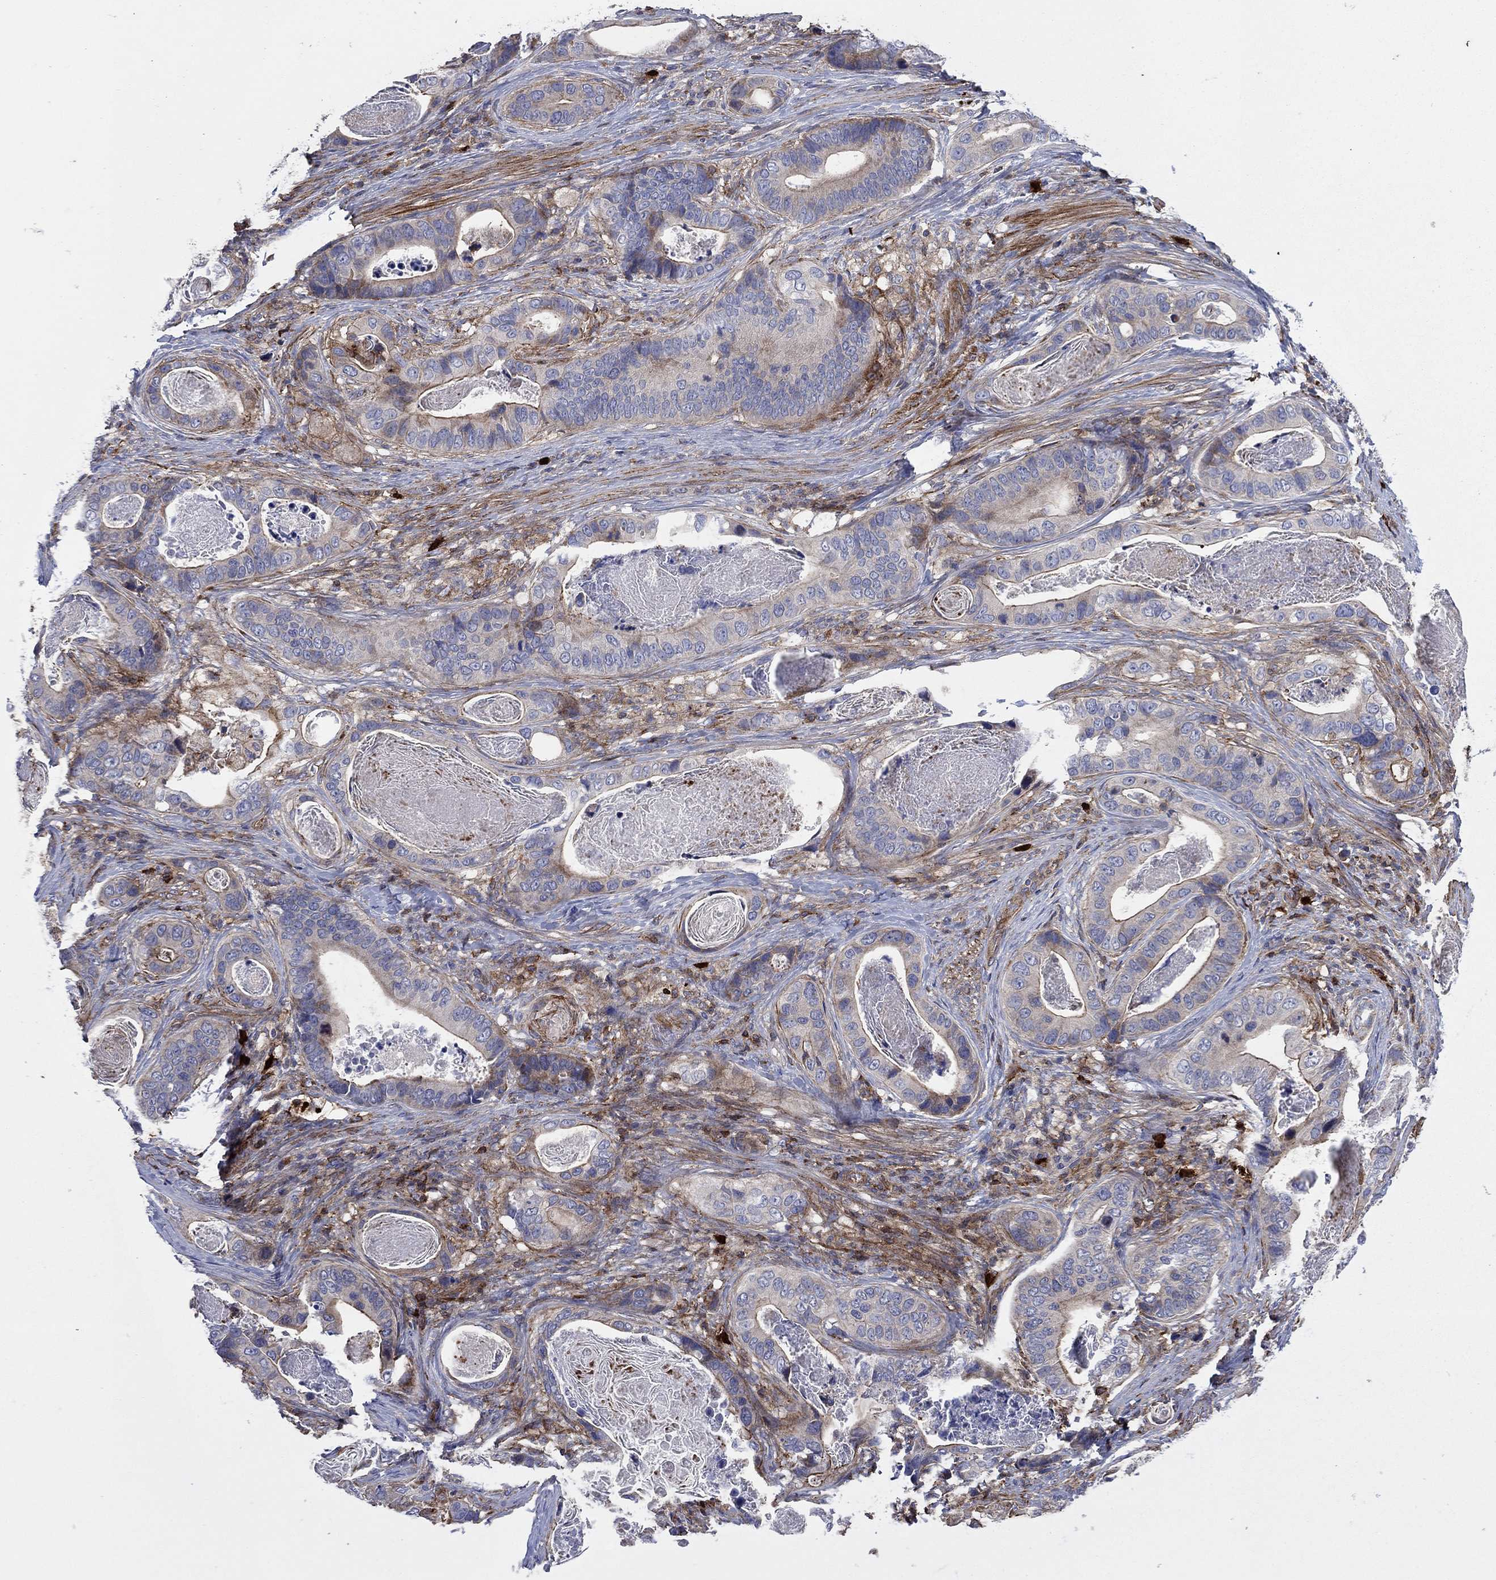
{"staining": {"intensity": "strong", "quantity": "<25%", "location": "cytoplasmic/membranous"}, "tissue": "stomach cancer", "cell_type": "Tumor cells", "image_type": "cancer", "snomed": [{"axis": "morphology", "description": "Adenocarcinoma, NOS"}, {"axis": "topography", "description": "Stomach"}], "caption": "IHC image of adenocarcinoma (stomach) stained for a protein (brown), which demonstrates medium levels of strong cytoplasmic/membranous expression in about <25% of tumor cells.", "gene": "PAG1", "patient": {"sex": "male", "age": 84}}